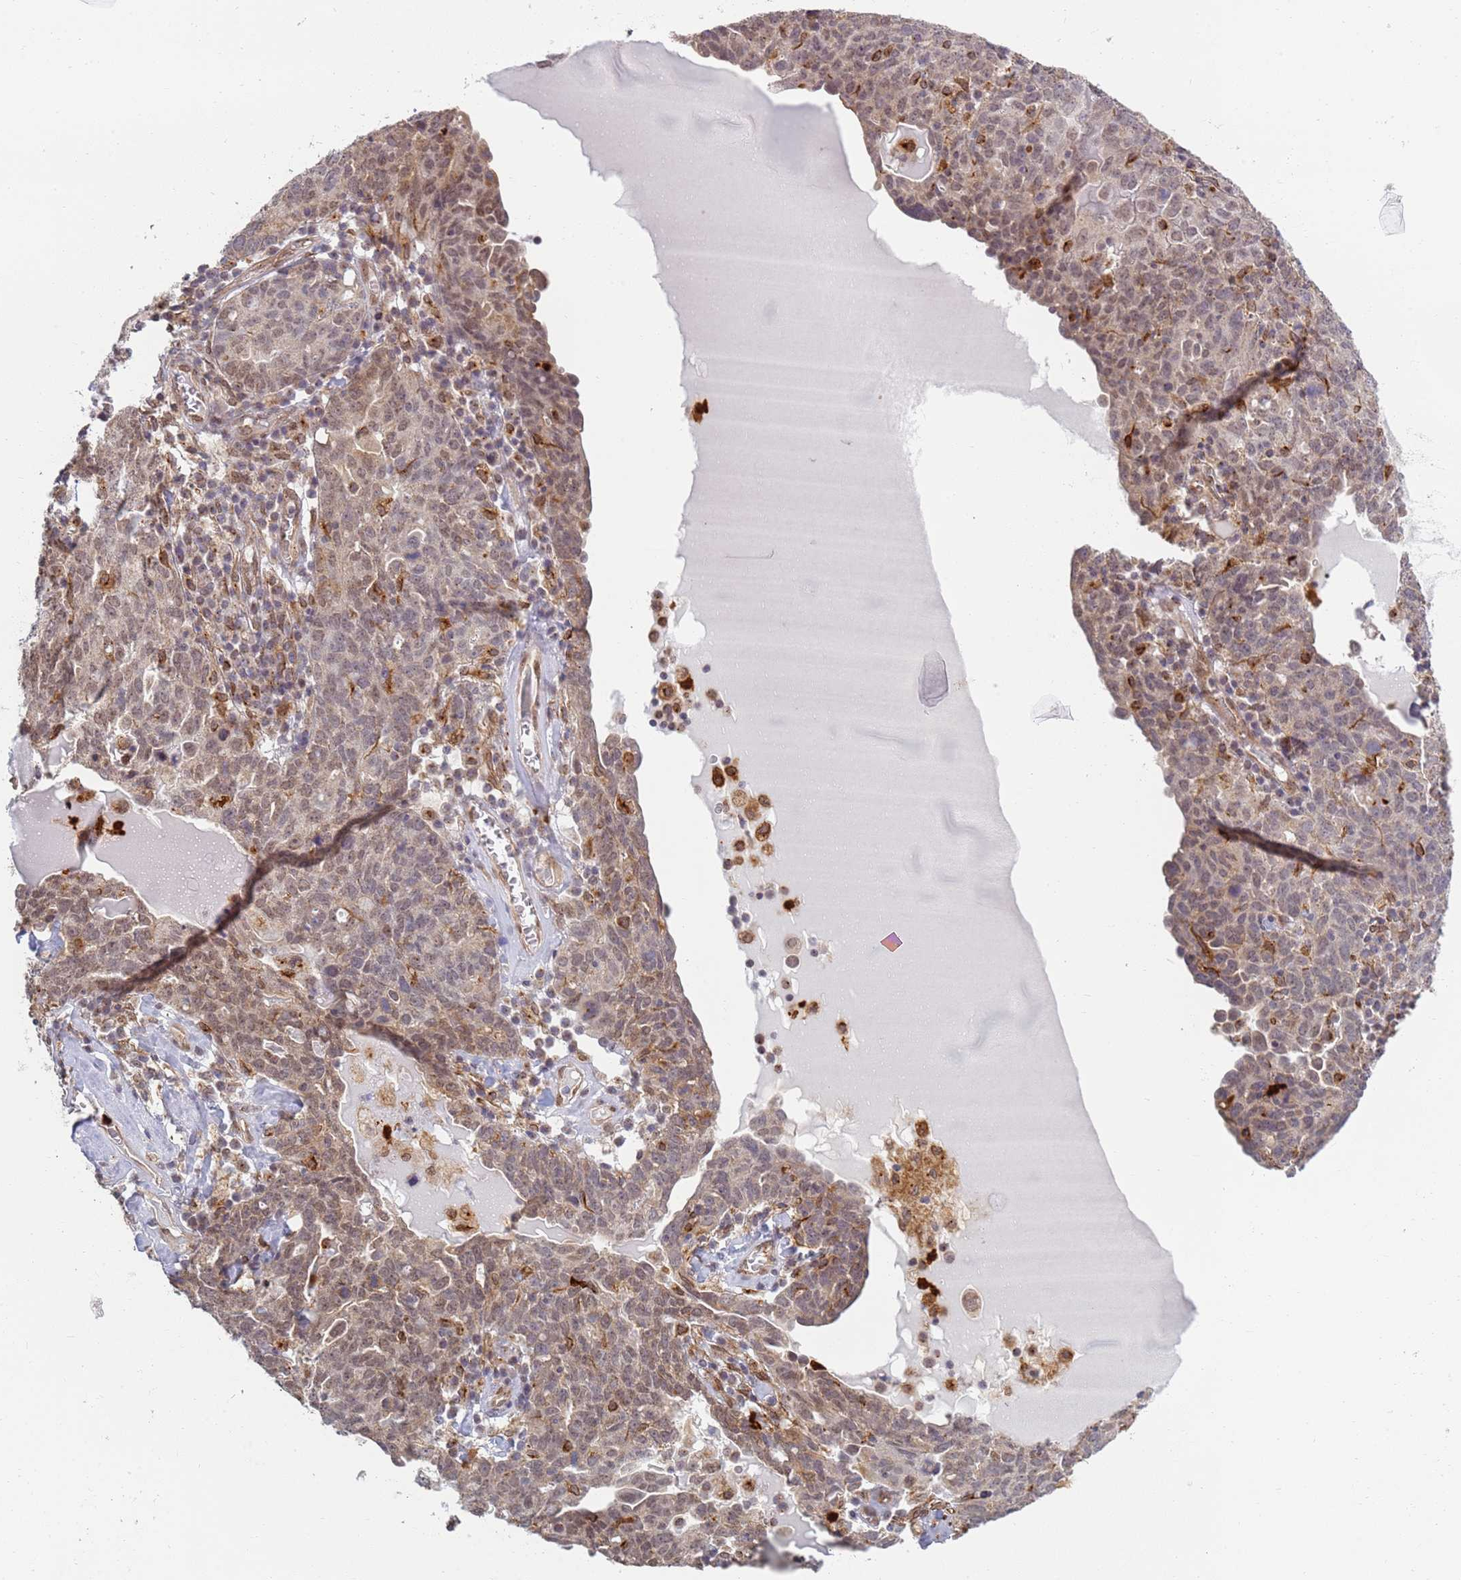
{"staining": {"intensity": "moderate", "quantity": ">75%", "location": "cytoplasmic/membranous,nuclear"}, "tissue": "ovarian cancer", "cell_type": "Tumor cells", "image_type": "cancer", "snomed": [{"axis": "morphology", "description": "Carcinoma, endometroid"}, {"axis": "topography", "description": "Ovary"}], "caption": "Endometroid carcinoma (ovarian) tissue demonstrates moderate cytoplasmic/membranous and nuclear expression in about >75% of tumor cells The protein of interest is shown in brown color, while the nuclei are stained blue.", "gene": "CEP170", "patient": {"sex": "female", "age": 62}}